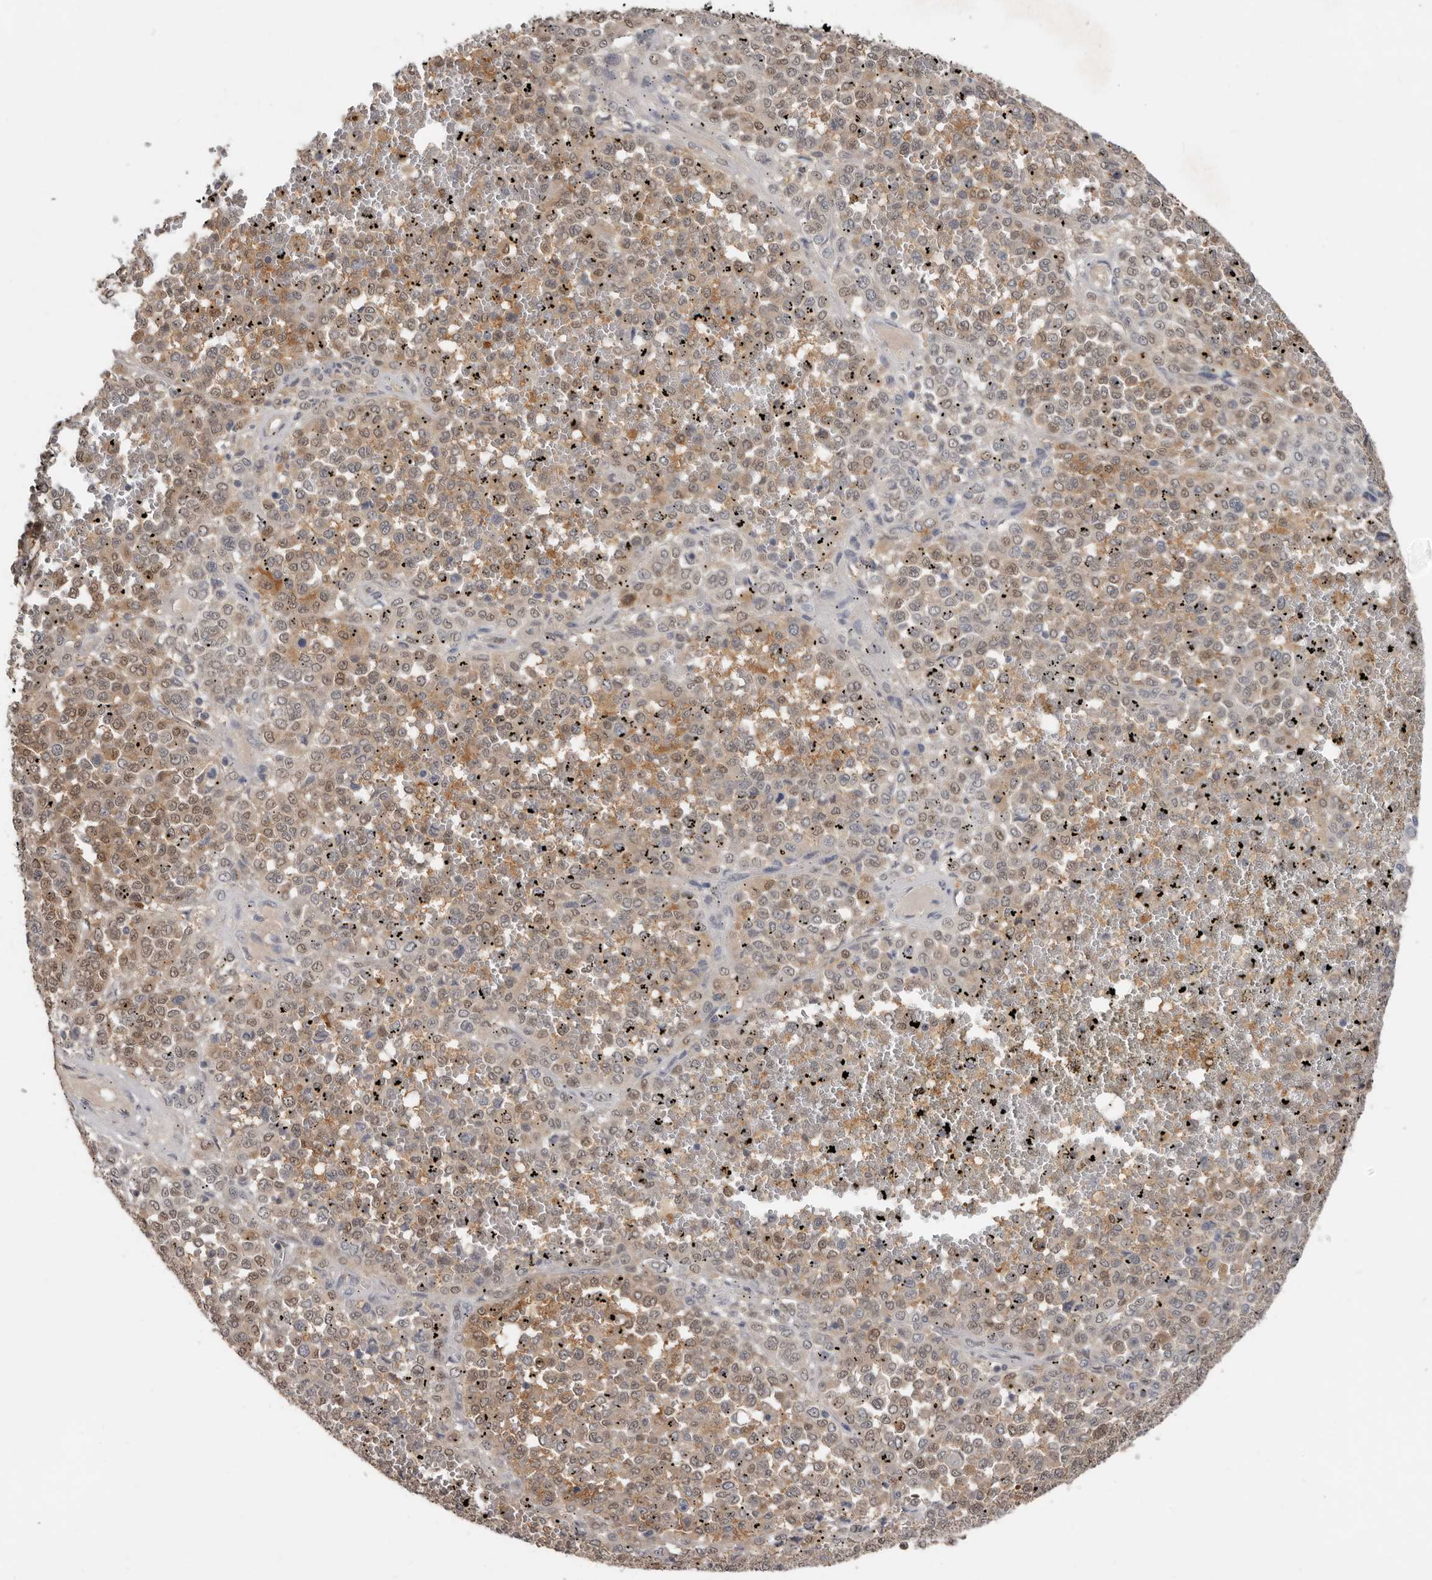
{"staining": {"intensity": "moderate", "quantity": ">75%", "location": "cytoplasmic/membranous,nuclear"}, "tissue": "melanoma", "cell_type": "Tumor cells", "image_type": "cancer", "snomed": [{"axis": "morphology", "description": "Malignant melanoma, Metastatic site"}, {"axis": "topography", "description": "Pancreas"}], "caption": "Melanoma stained with IHC reveals moderate cytoplasmic/membranous and nuclear staining in approximately >75% of tumor cells.", "gene": "RBKS", "patient": {"sex": "female", "age": 30}}